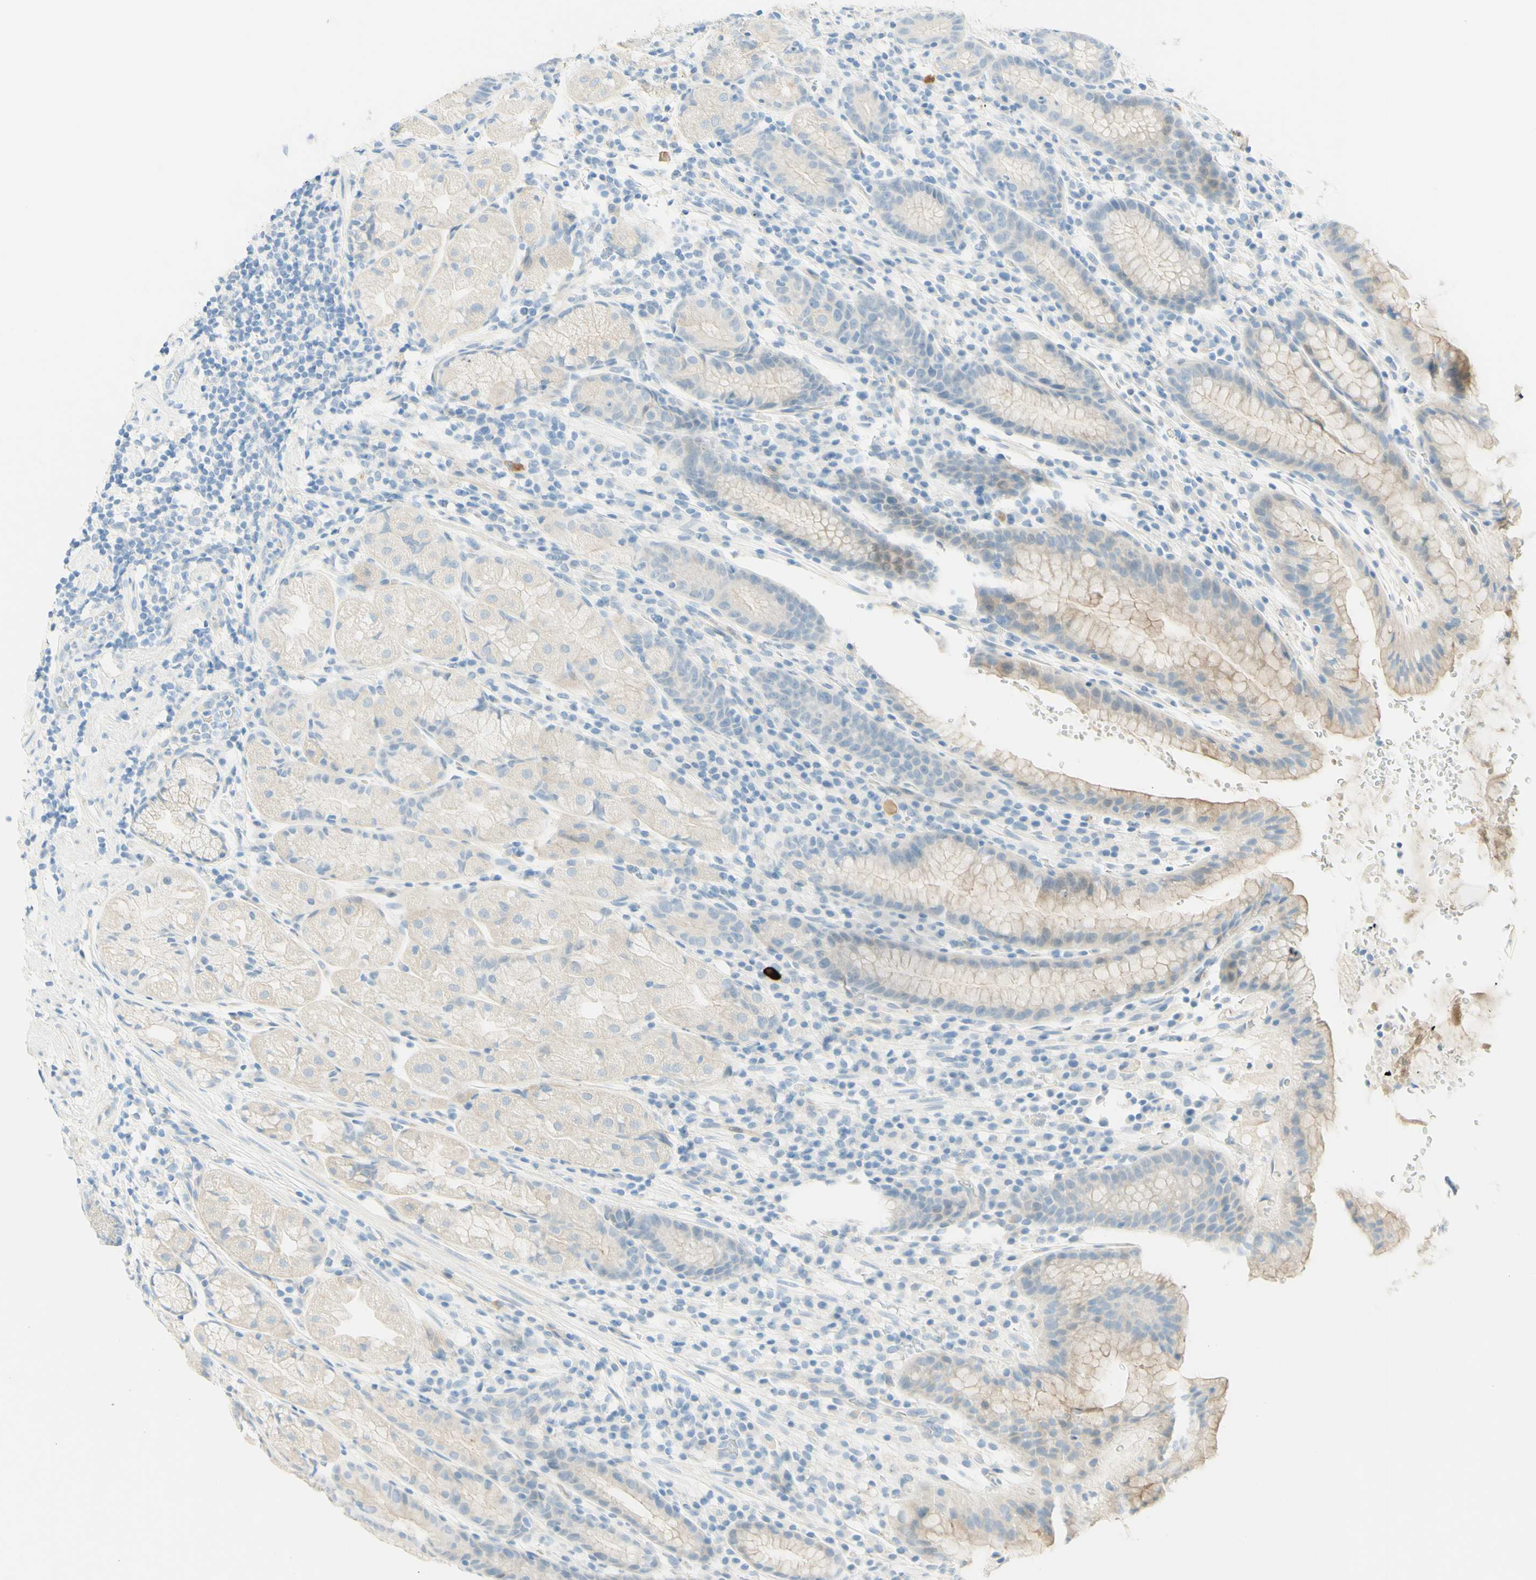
{"staining": {"intensity": "weak", "quantity": "<25%", "location": "cytoplasmic/membranous"}, "tissue": "stomach", "cell_type": "Glandular cells", "image_type": "normal", "snomed": [{"axis": "morphology", "description": "Normal tissue, NOS"}, {"axis": "topography", "description": "Stomach, lower"}], "caption": "An IHC photomicrograph of unremarkable stomach is shown. There is no staining in glandular cells of stomach.", "gene": "TMEM132D", "patient": {"sex": "male", "age": 52}}